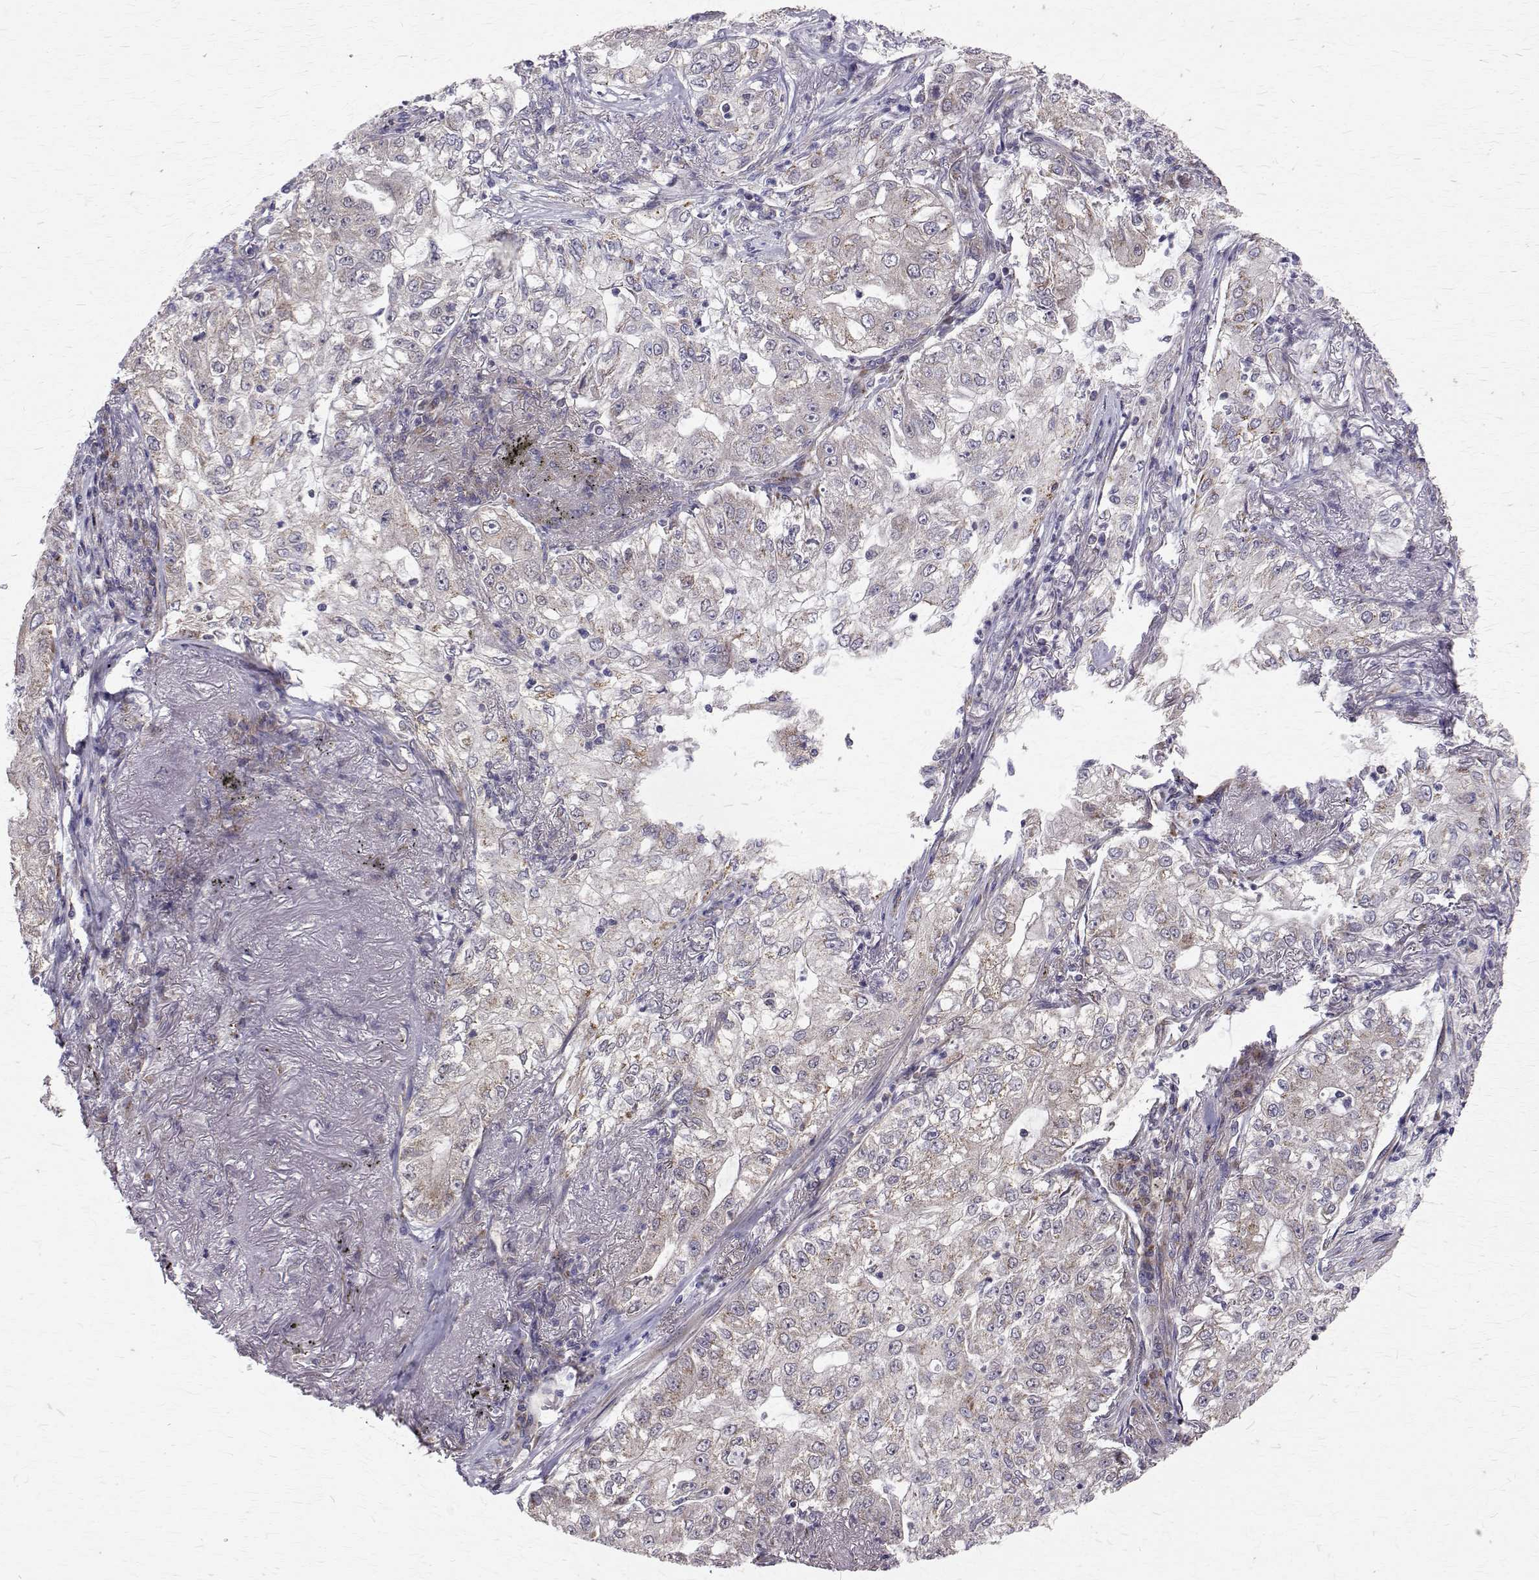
{"staining": {"intensity": "negative", "quantity": "none", "location": "none"}, "tissue": "lung cancer", "cell_type": "Tumor cells", "image_type": "cancer", "snomed": [{"axis": "morphology", "description": "Adenocarcinoma, NOS"}, {"axis": "topography", "description": "Lung"}], "caption": "Tumor cells are negative for brown protein staining in lung adenocarcinoma.", "gene": "ARFGAP1", "patient": {"sex": "female", "age": 73}}